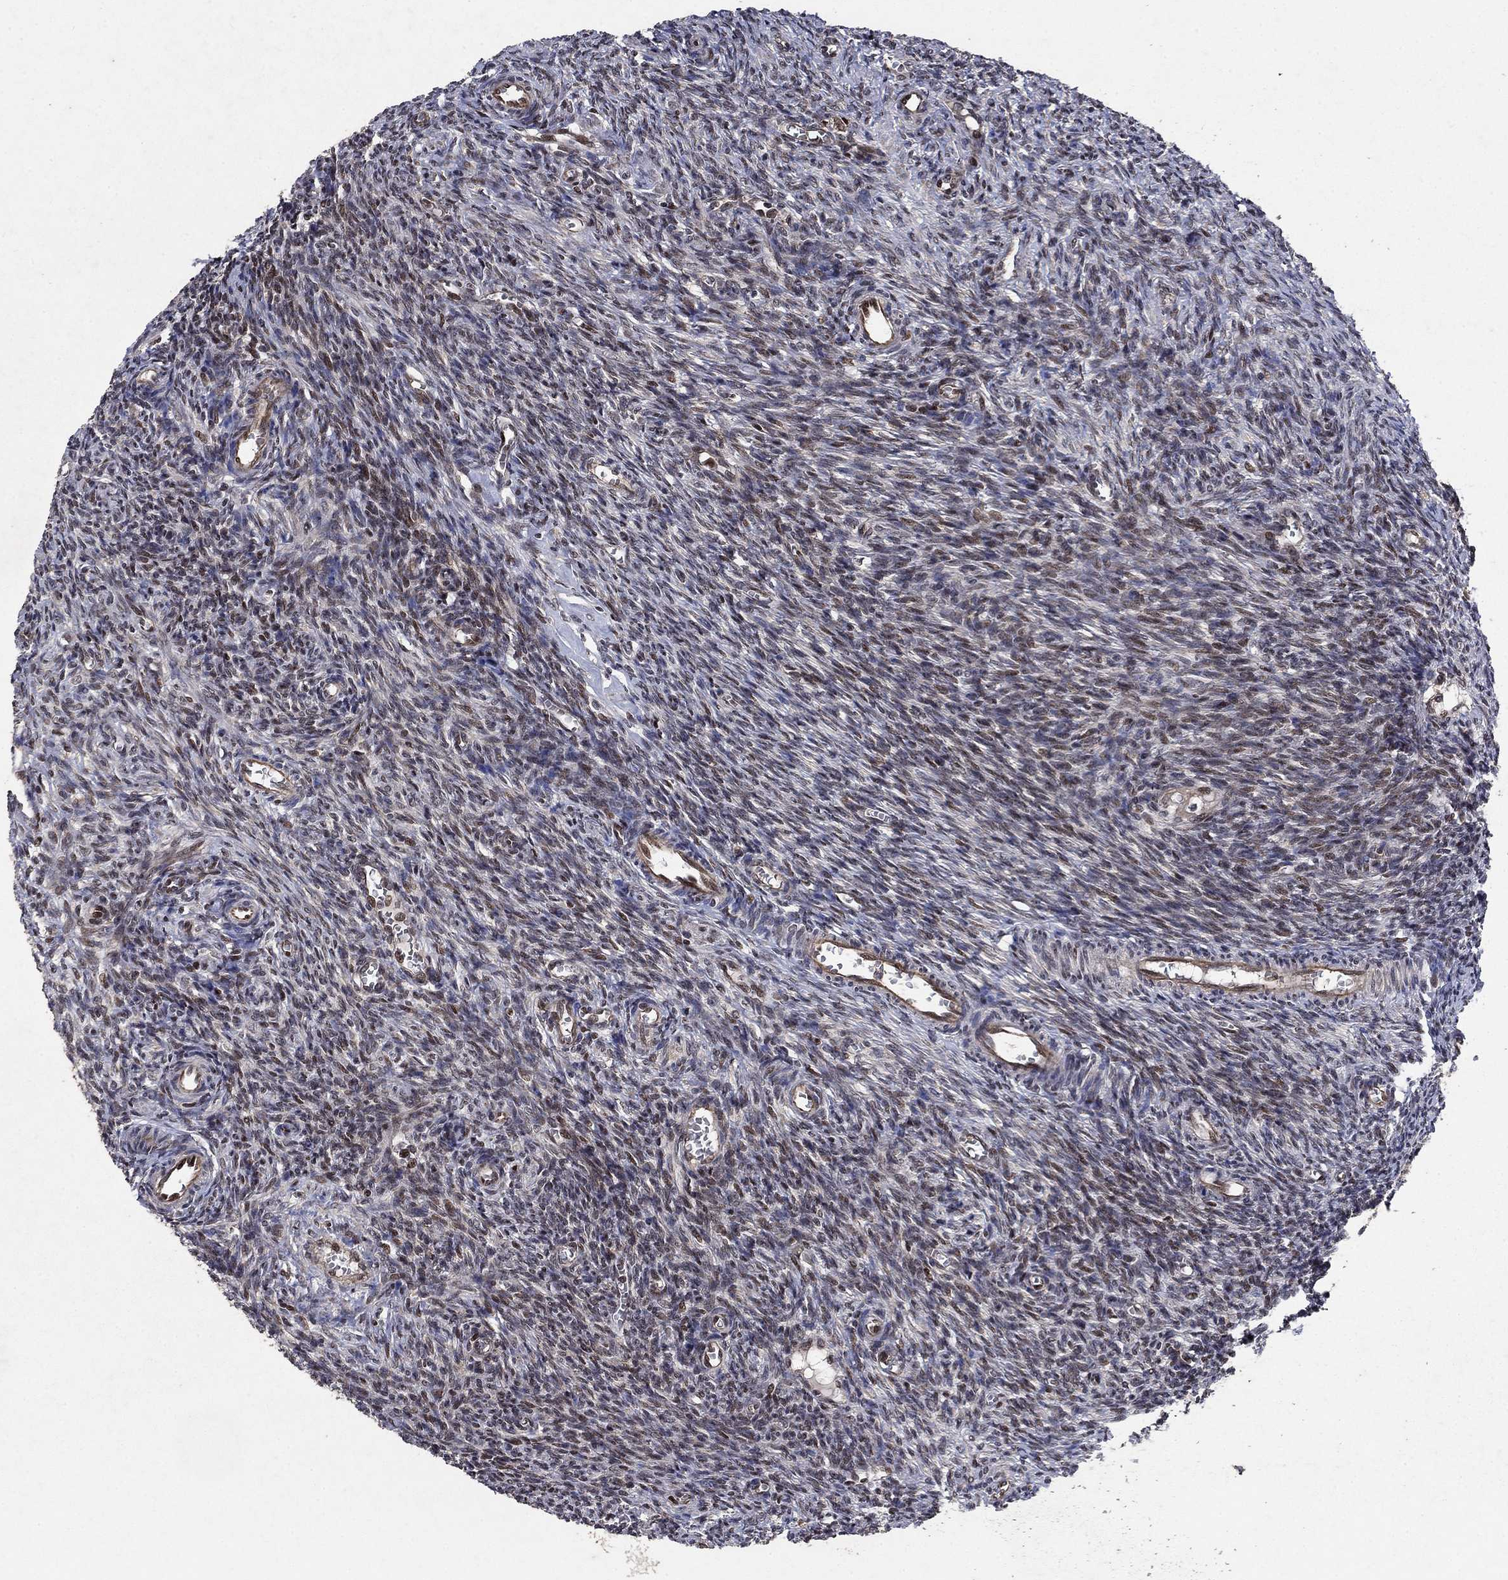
{"staining": {"intensity": "strong", "quantity": "25%-75%", "location": "nuclear"}, "tissue": "ovary", "cell_type": "Follicle cells", "image_type": "normal", "snomed": [{"axis": "morphology", "description": "Normal tissue, NOS"}, {"axis": "topography", "description": "Ovary"}], "caption": "Protein analysis of normal ovary exhibits strong nuclear positivity in approximately 25%-75% of follicle cells. (DAB IHC with brightfield microscopy, high magnification).", "gene": "PRICKLE4", "patient": {"sex": "female", "age": 27}}